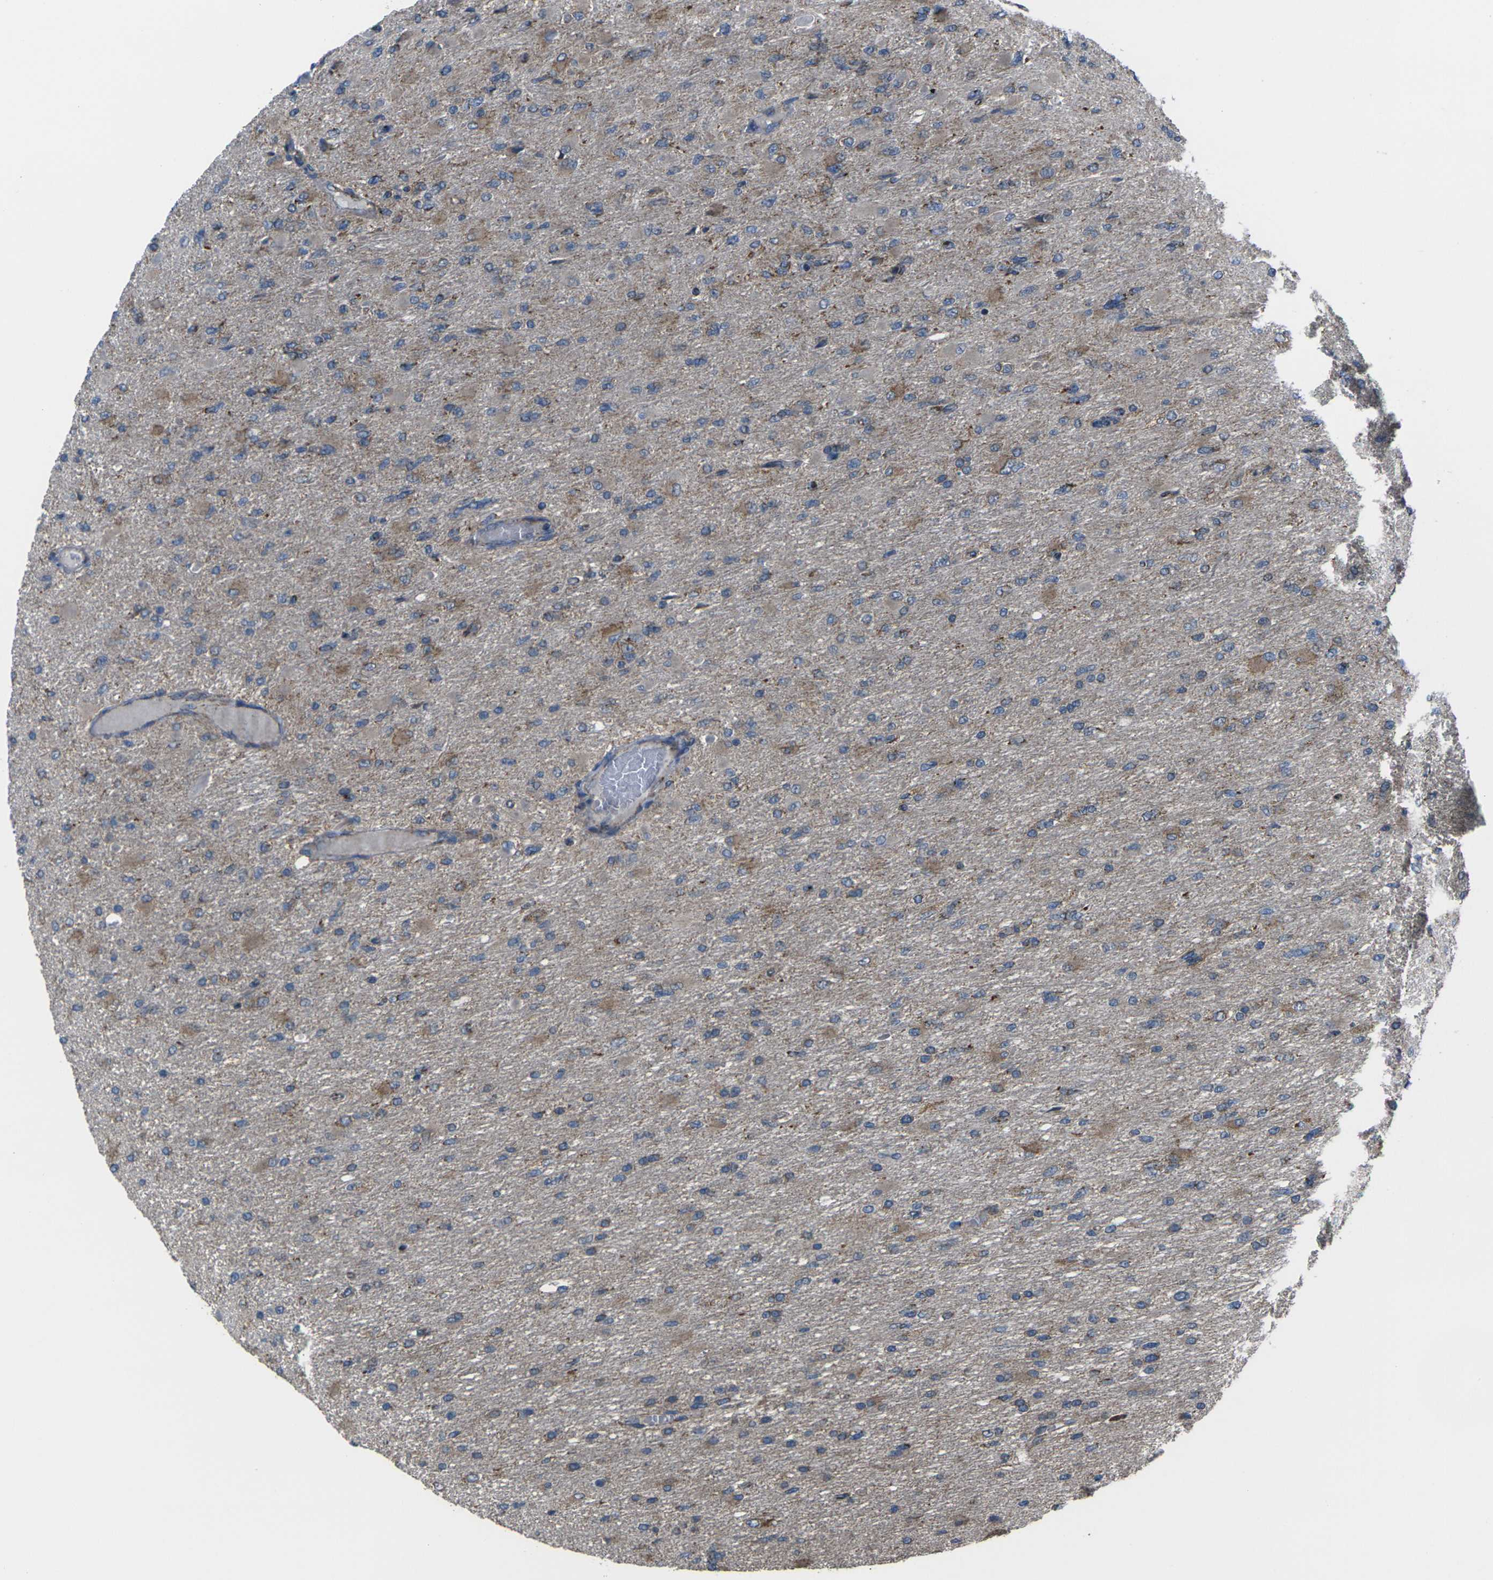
{"staining": {"intensity": "weak", "quantity": ">75%", "location": "cytoplasmic/membranous"}, "tissue": "glioma", "cell_type": "Tumor cells", "image_type": "cancer", "snomed": [{"axis": "morphology", "description": "Glioma, malignant, High grade"}, {"axis": "topography", "description": "Cerebral cortex"}], "caption": "Human malignant glioma (high-grade) stained with a brown dye demonstrates weak cytoplasmic/membranous positive expression in approximately >75% of tumor cells.", "gene": "TMEM120B", "patient": {"sex": "female", "age": 36}}